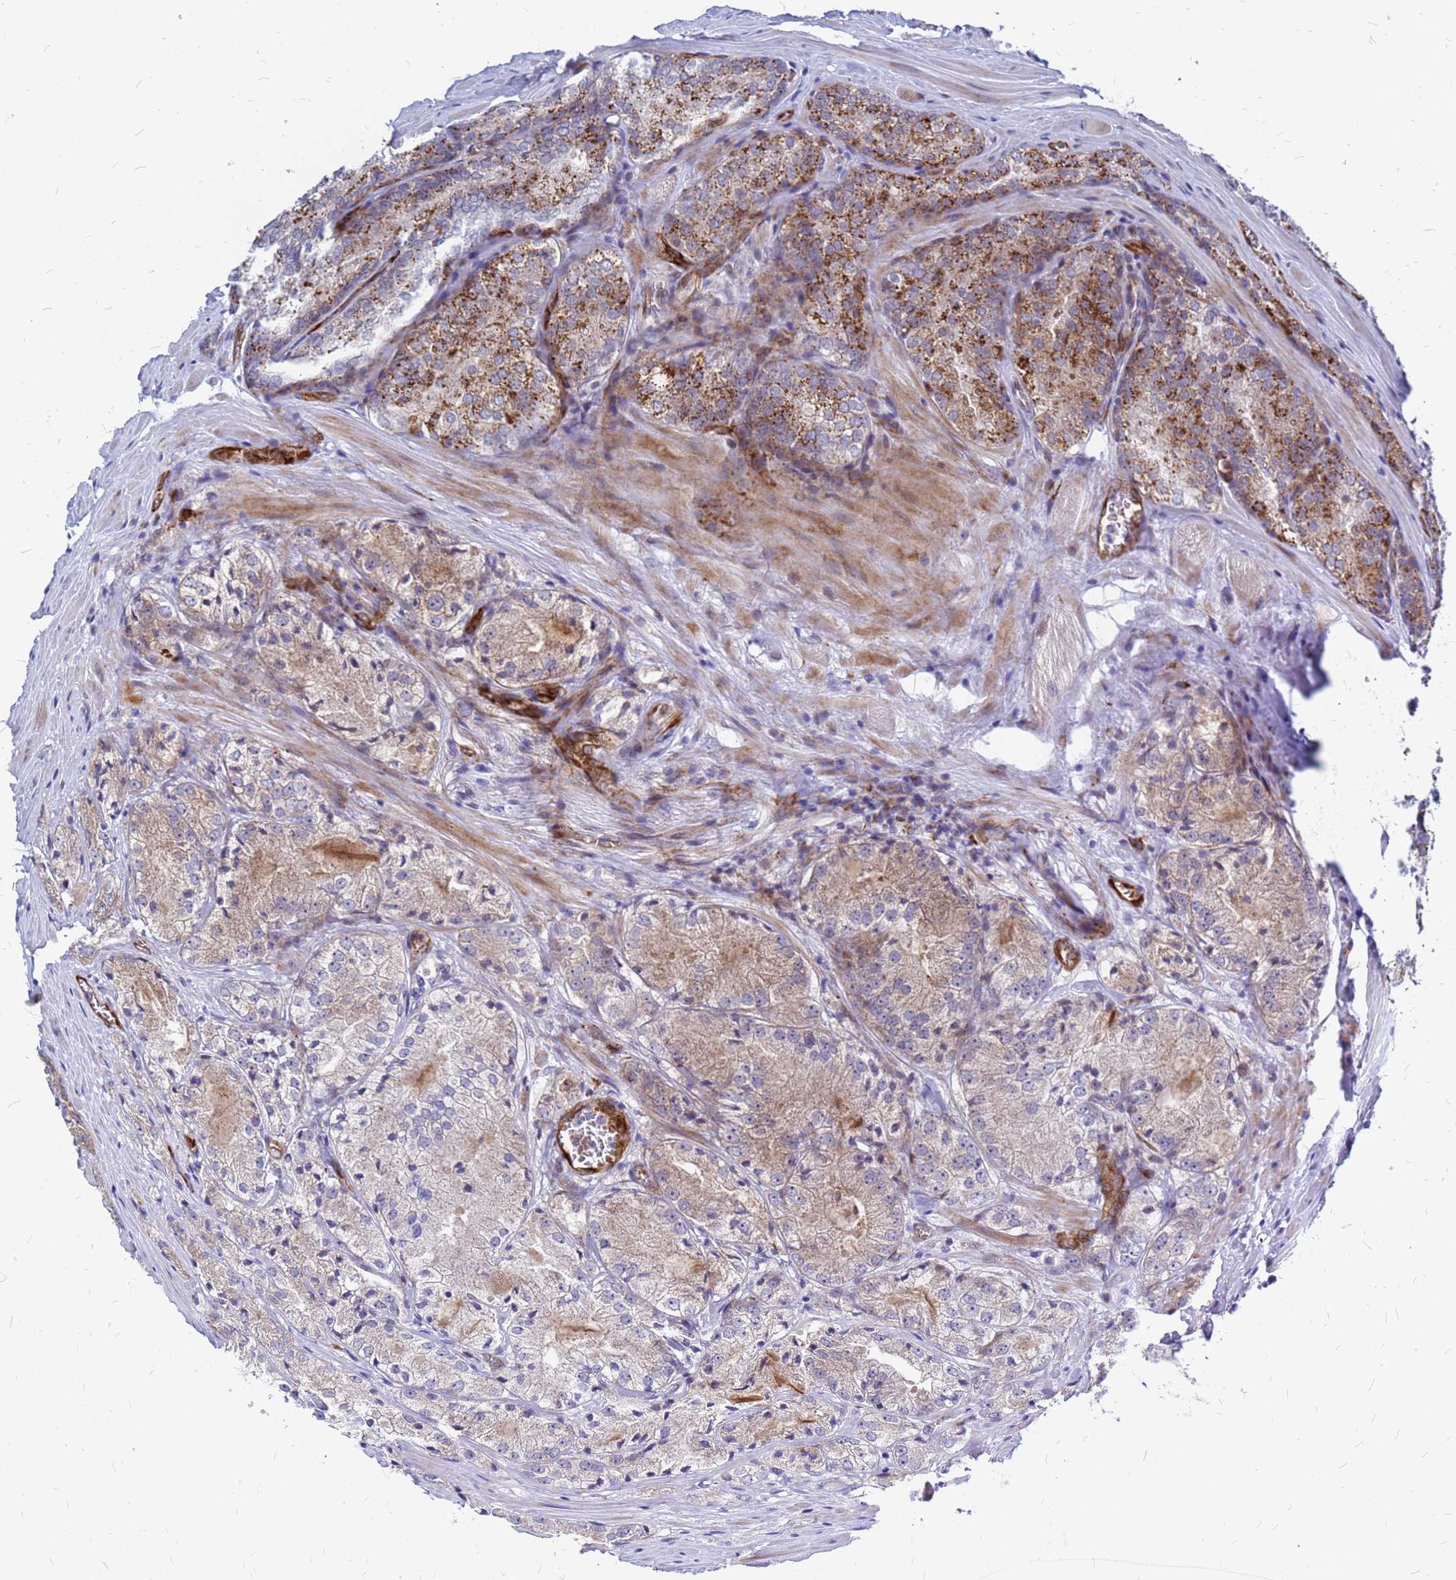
{"staining": {"intensity": "strong", "quantity": "<25%", "location": "cytoplasmic/membranous"}, "tissue": "prostate cancer", "cell_type": "Tumor cells", "image_type": "cancer", "snomed": [{"axis": "morphology", "description": "Adenocarcinoma, Low grade"}, {"axis": "topography", "description": "Prostate"}], "caption": "Prostate cancer (low-grade adenocarcinoma) was stained to show a protein in brown. There is medium levels of strong cytoplasmic/membranous positivity in about <25% of tumor cells. (Brightfield microscopy of DAB IHC at high magnification).", "gene": "NOSTRIN", "patient": {"sex": "male", "age": 67}}